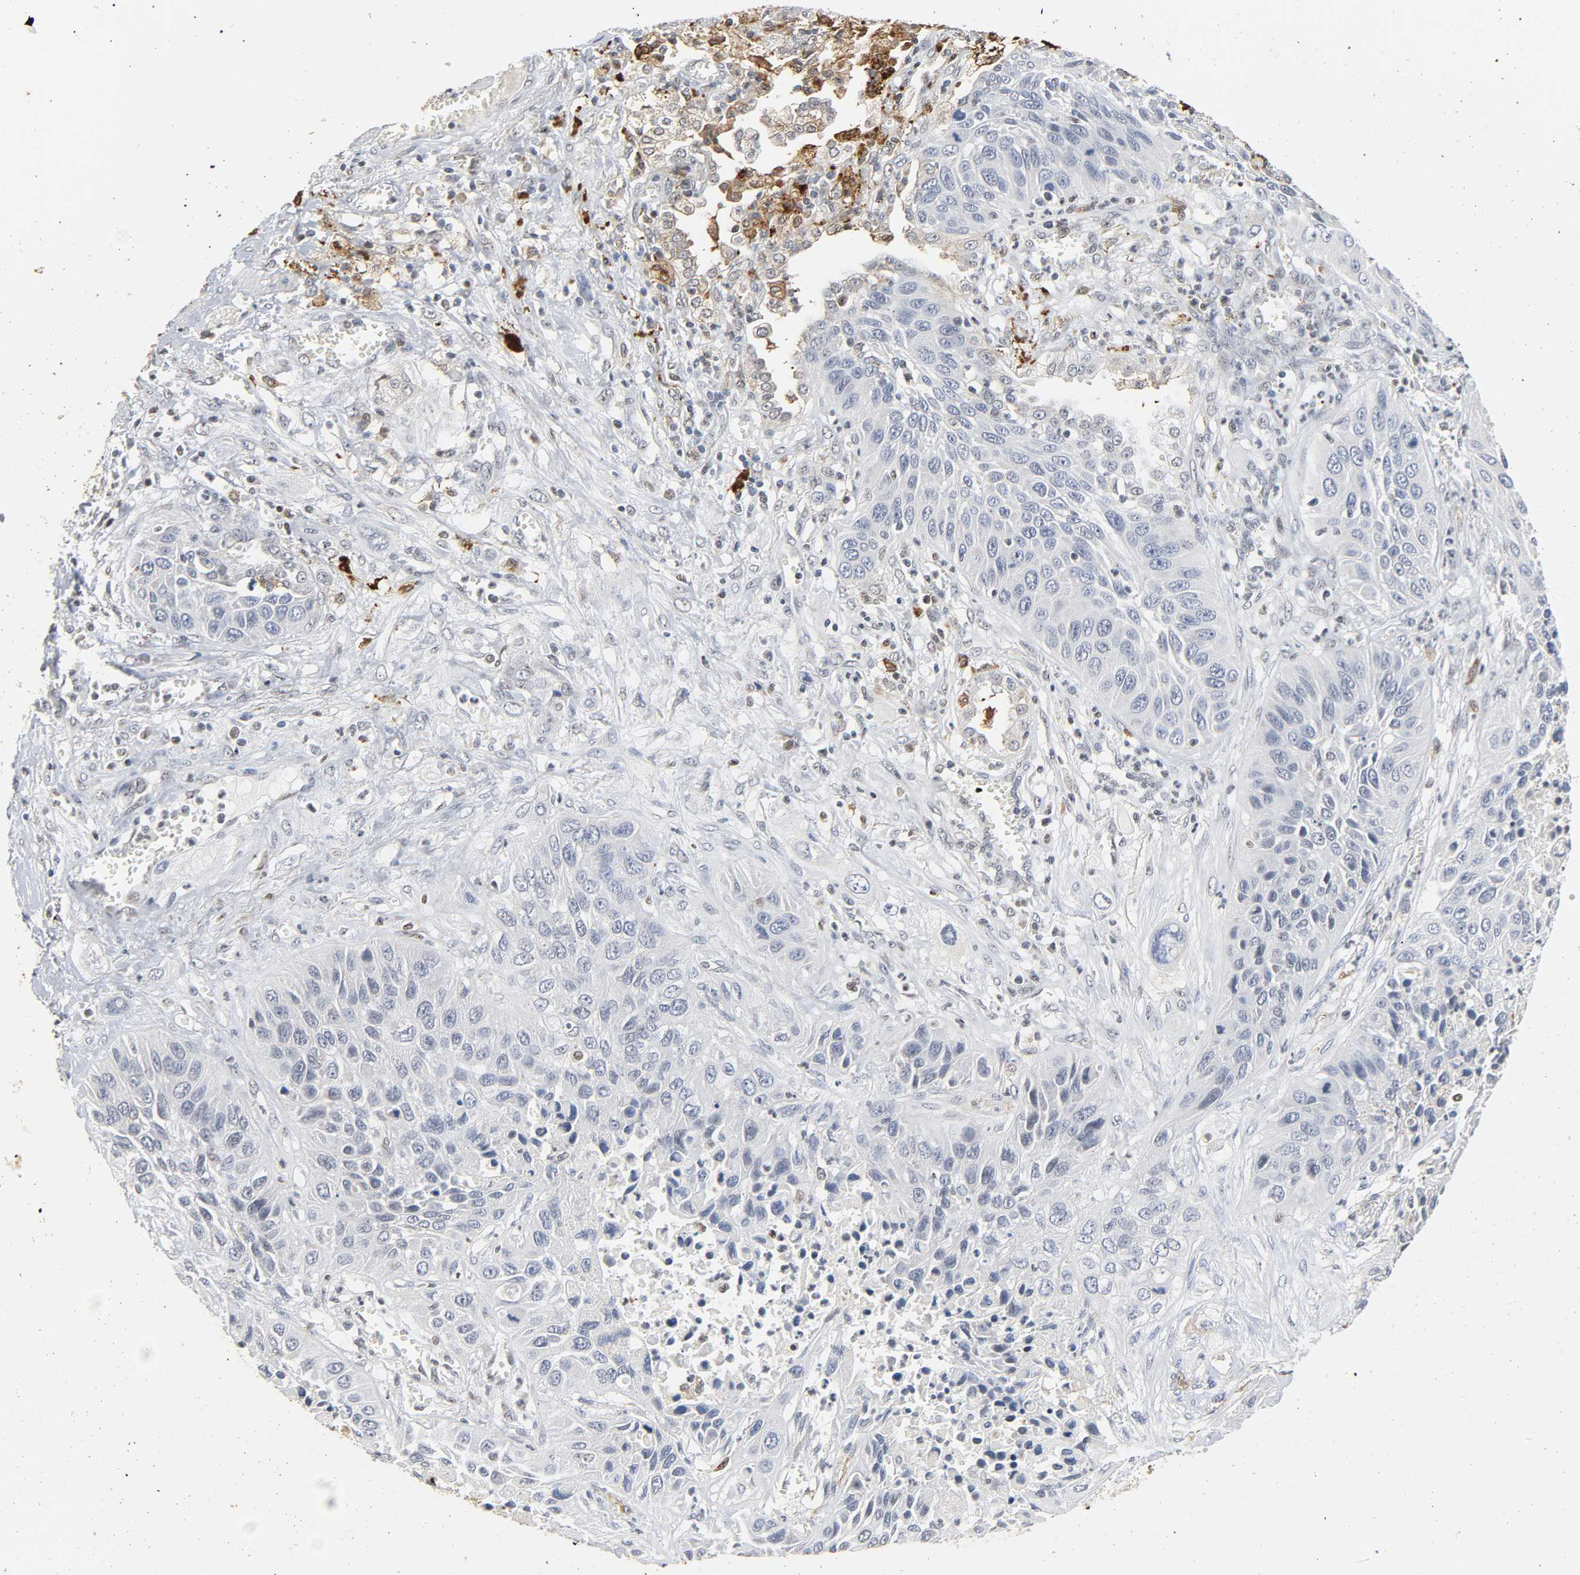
{"staining": {"intensity": "negative", "quantity": "none", "location": "none"}, "tissue": "lung cancer", "cell_type": "Tumor cells", "image_type": "cancer", "snomed": [{"axis": "morphology", "description": "Squamous cell carcinoma, NOS"}, {"axis": "topography", "description": "Lung"}], "caption": "Immunohistochemical staining of human lung cancer exhibits no significant positivity in tumor cells. Brightfield microscopy of immunohistochemistry stained with DAB (brown) and hematoxylin (blue), captured at high magnification.", "gene": "KAT2B", "patient": {"sex": "female", "age": 76}}